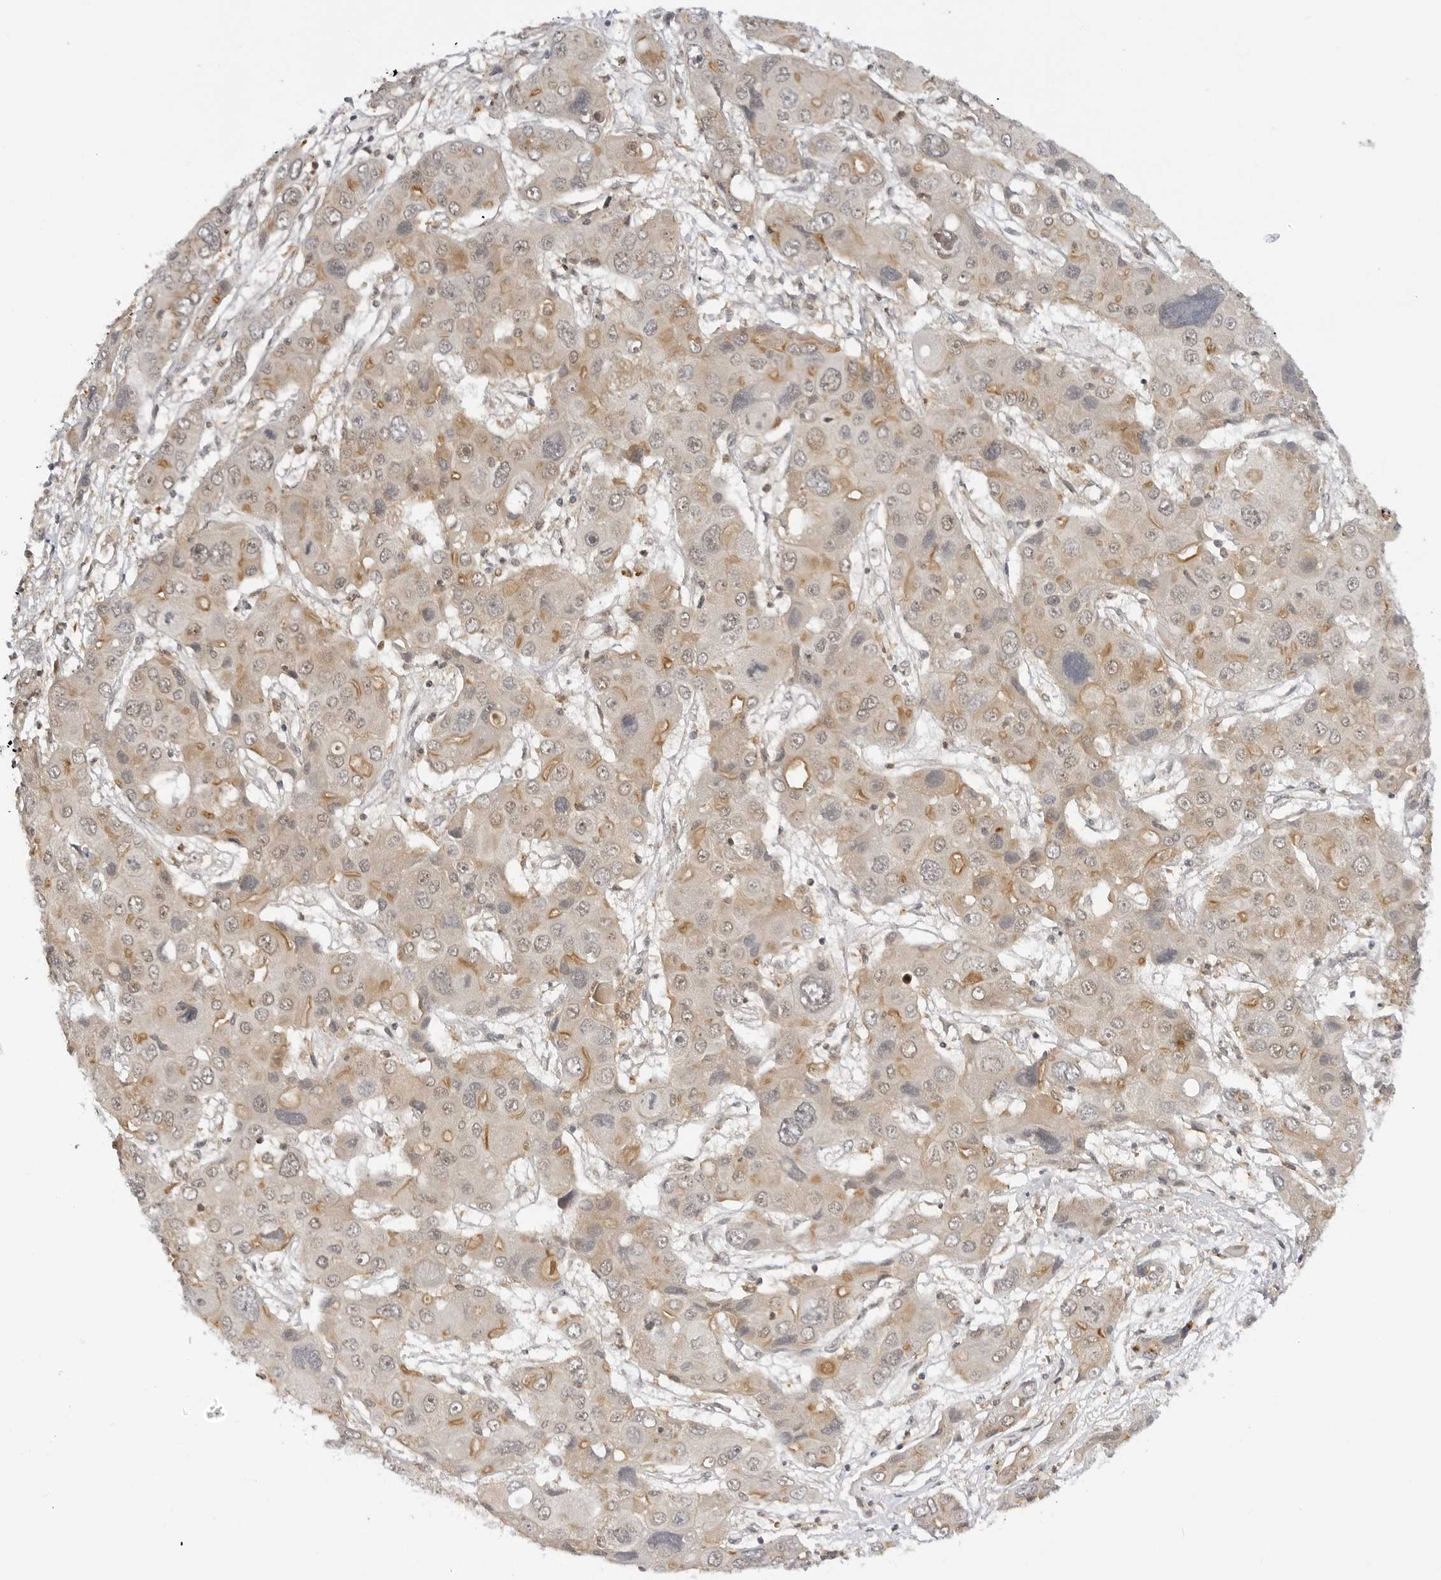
{"staining": {"intensity": "moderate", "quantity": "<25%", "location": "cytoplasmic/membranous"}, "tissue": "liver cancer", "cell_type": "Tumor cells", "image_type": "cancer", "snomed": [{"axis": "morphology", "description": "Cholangiocarcinoma"}, {"axis": "topography", "description": "Liver"}], "caption": "Protein staining of liver cancer (cholangiocarcinoma) tissue demonstrates moderate cytoplasmic/membranous staining in approximately <25% of tumor cells.", "gene": "MAP2K5", "patient": {"sex": "male", "age": 67}}